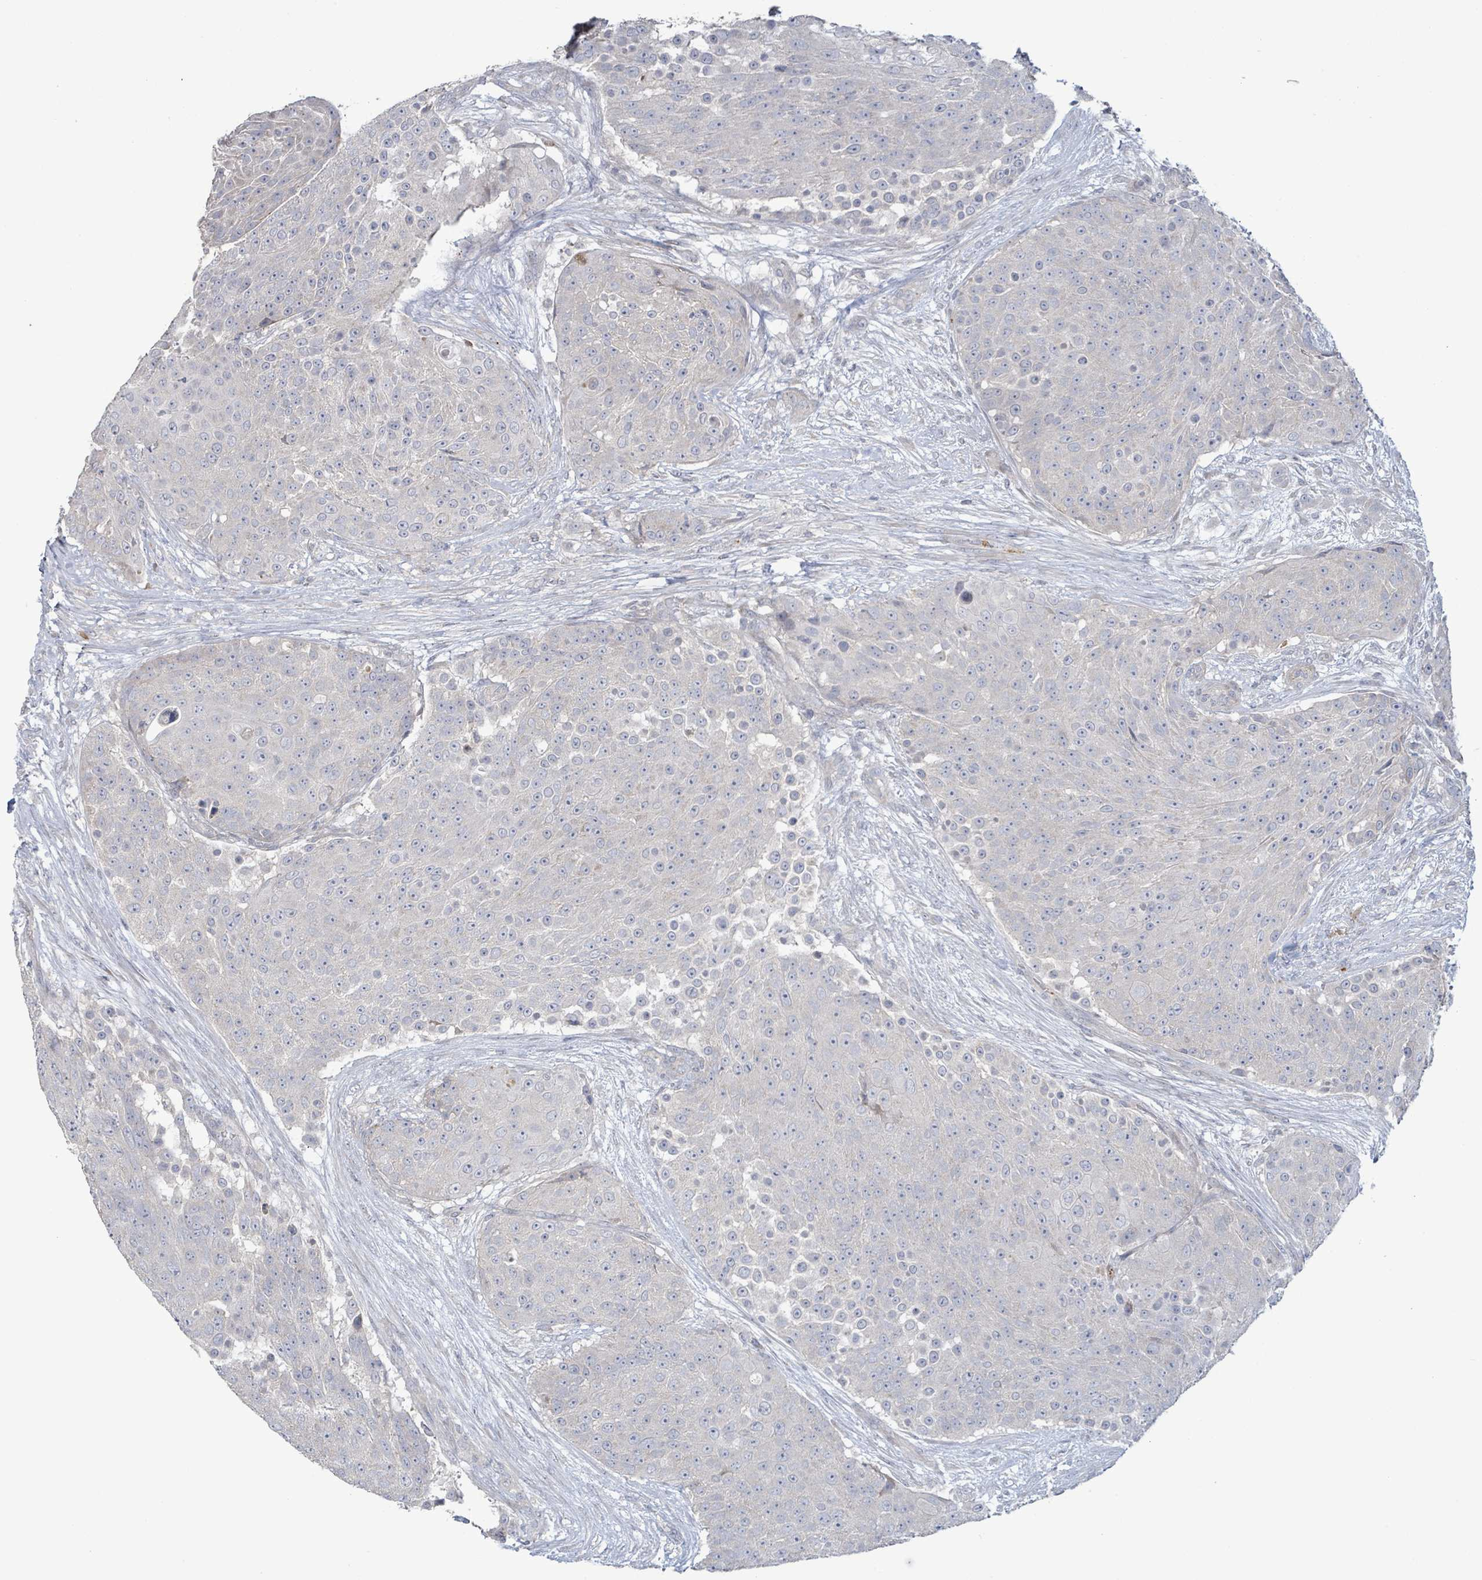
{"staining": {"intensity": "negative", "quantity": "none", "location": "none"}, "tissue": "urothelial cancer", "cell_type": "Tumor cells", "image_type": "cancer", "snomed": [{"axis": "morphology", "description": "Urothelial carcinoma, High grade"}, {"axis": "topography", "description": "Urinary bladder"}], "caption": "Human urothelial cancer stained for a protein using IHC shows no expression in tumor cells.", "gene": "LILRA4", "patient": {"sex": "female", "age": 63}}